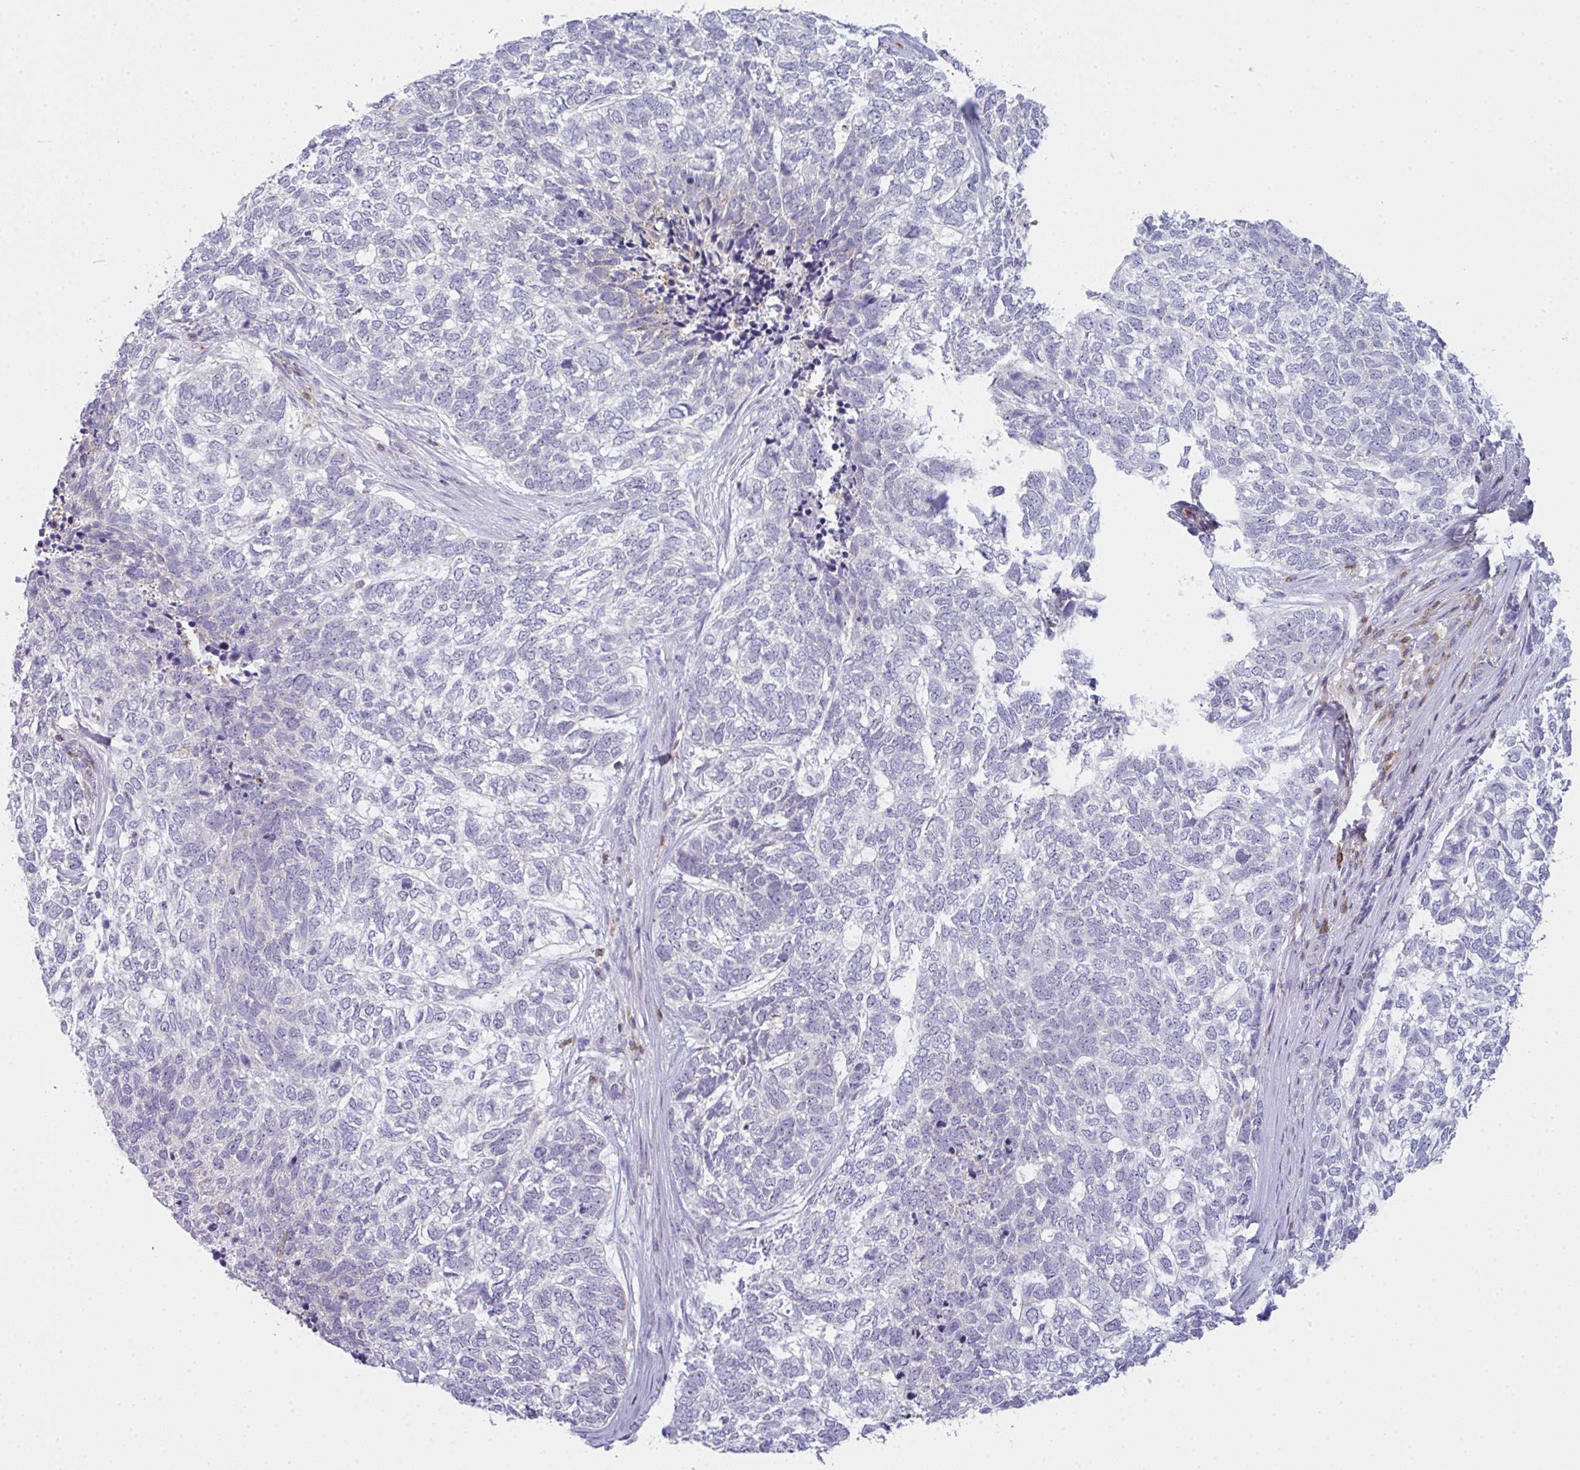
{"staining": {"intensity": "negative", "quantity": "none", "location": "none"}, "tissue": "skin cancer", "cell_type": "Tumor cells", "image_type": "cancer", "snomed": [{"axis": "morphology", "description": "Basal cell carcinoma"}, {"axis": "topography", "description": "Skin"}], "caption": "Image shows no protein positivity in tumor cells of skin cancer (basal cell carcinoma) tissue. (Immunohistochemistry, brightfield microscopy, high magnification).", "gene": "CD80", "patient": {"sex": "female", "age": 65}}